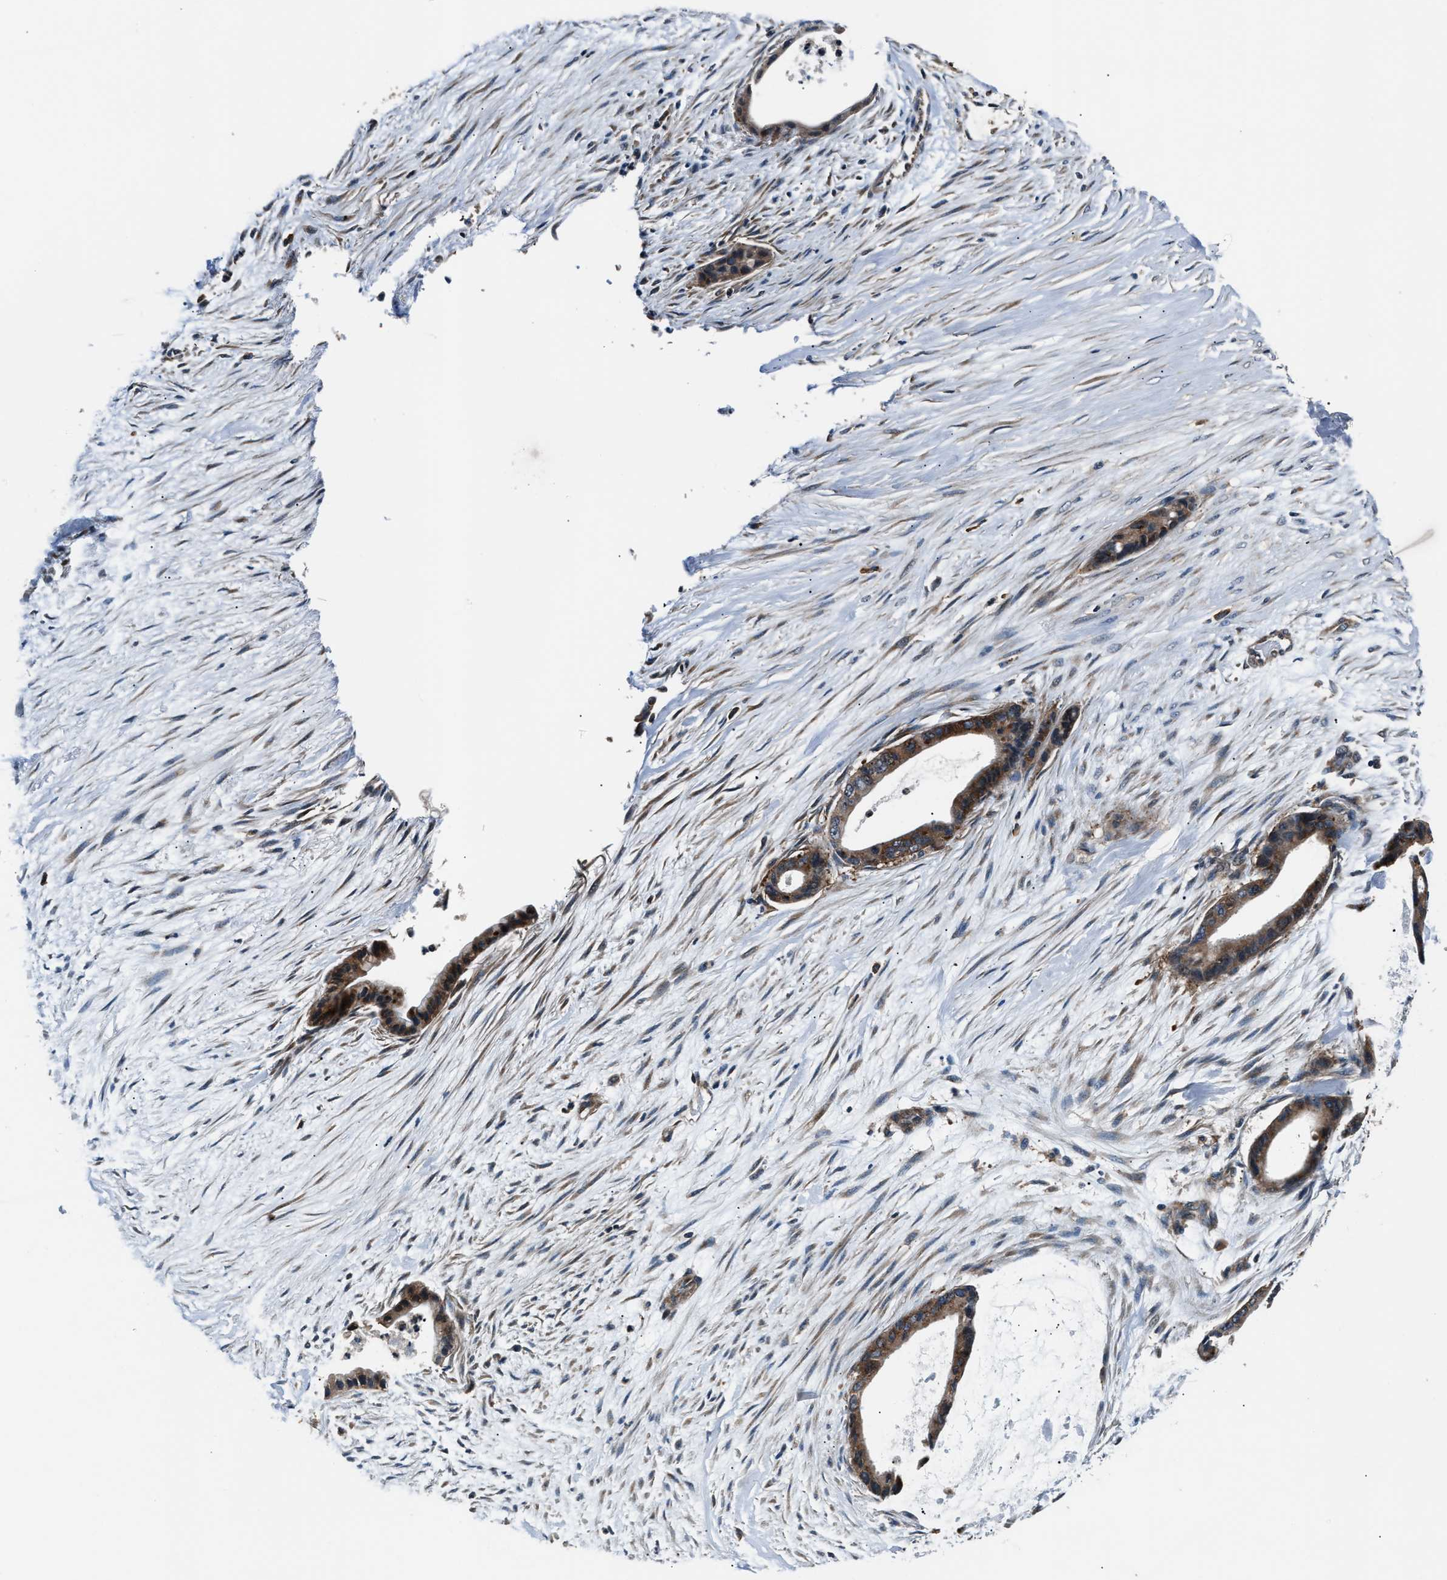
{"staining": {"intensity": "moderate", "quantity": ">75%", "location": "cytoplasmic/membranous"}, "tissue": "liver cancer", "cell_type": "Tumor cells", "image_type": "cancer", "snomed": [{"axis": "morphology", "description": "Cholangiocarcinoma"}, {"axis": "topography", "description": "Liver"}], "caption": "This is an image of IHC staining of liver cholangiocarcinoma, which shows moderate positivity in the cytoplasmic/membranous of tumor cells.", "gene": "IMPDH2", "patient": {"sex": "female", "age": 55}}